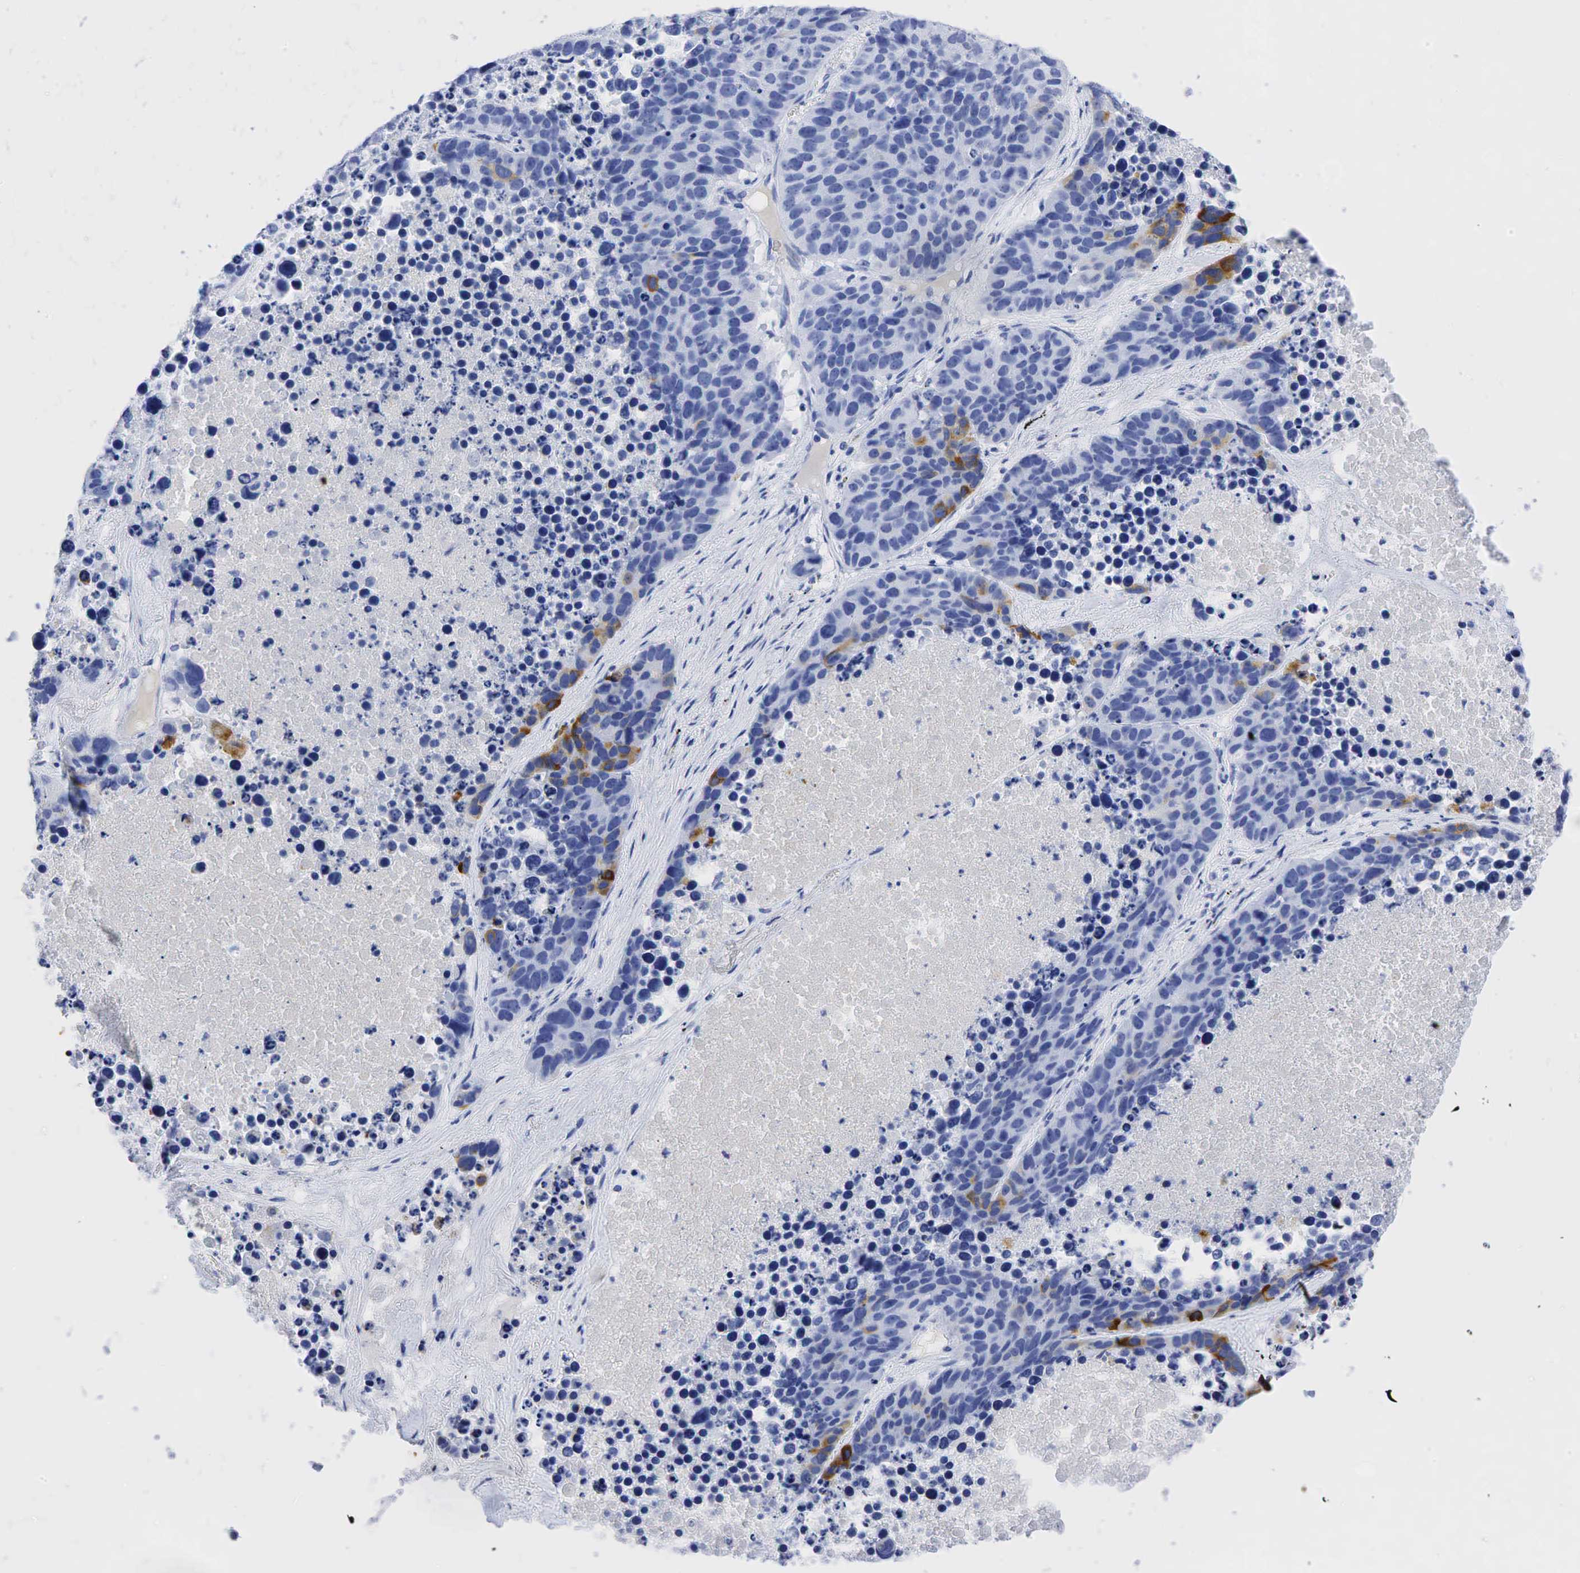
{"staining": {"intensity": "strong", "quantity": "<25%", "location": "cytoplasmic/membranous"}, "tissue": "lung cancer", "cell_type": "Tumor cells", "image_type": "cancer", "snomed": [{"axis": "morphology", "description": "Carcinoid, malignant, NOS"}, {"axis": "topography", "description": "Lung"}], "caption": "The image reveals a brown stain indicating the presence of a protein in the cytoplasmic/membranous of tumor cells in lung cancer (malignant carcinoid).", "gene": "INHA", "patient": {"sex": "male", "age": 60}}